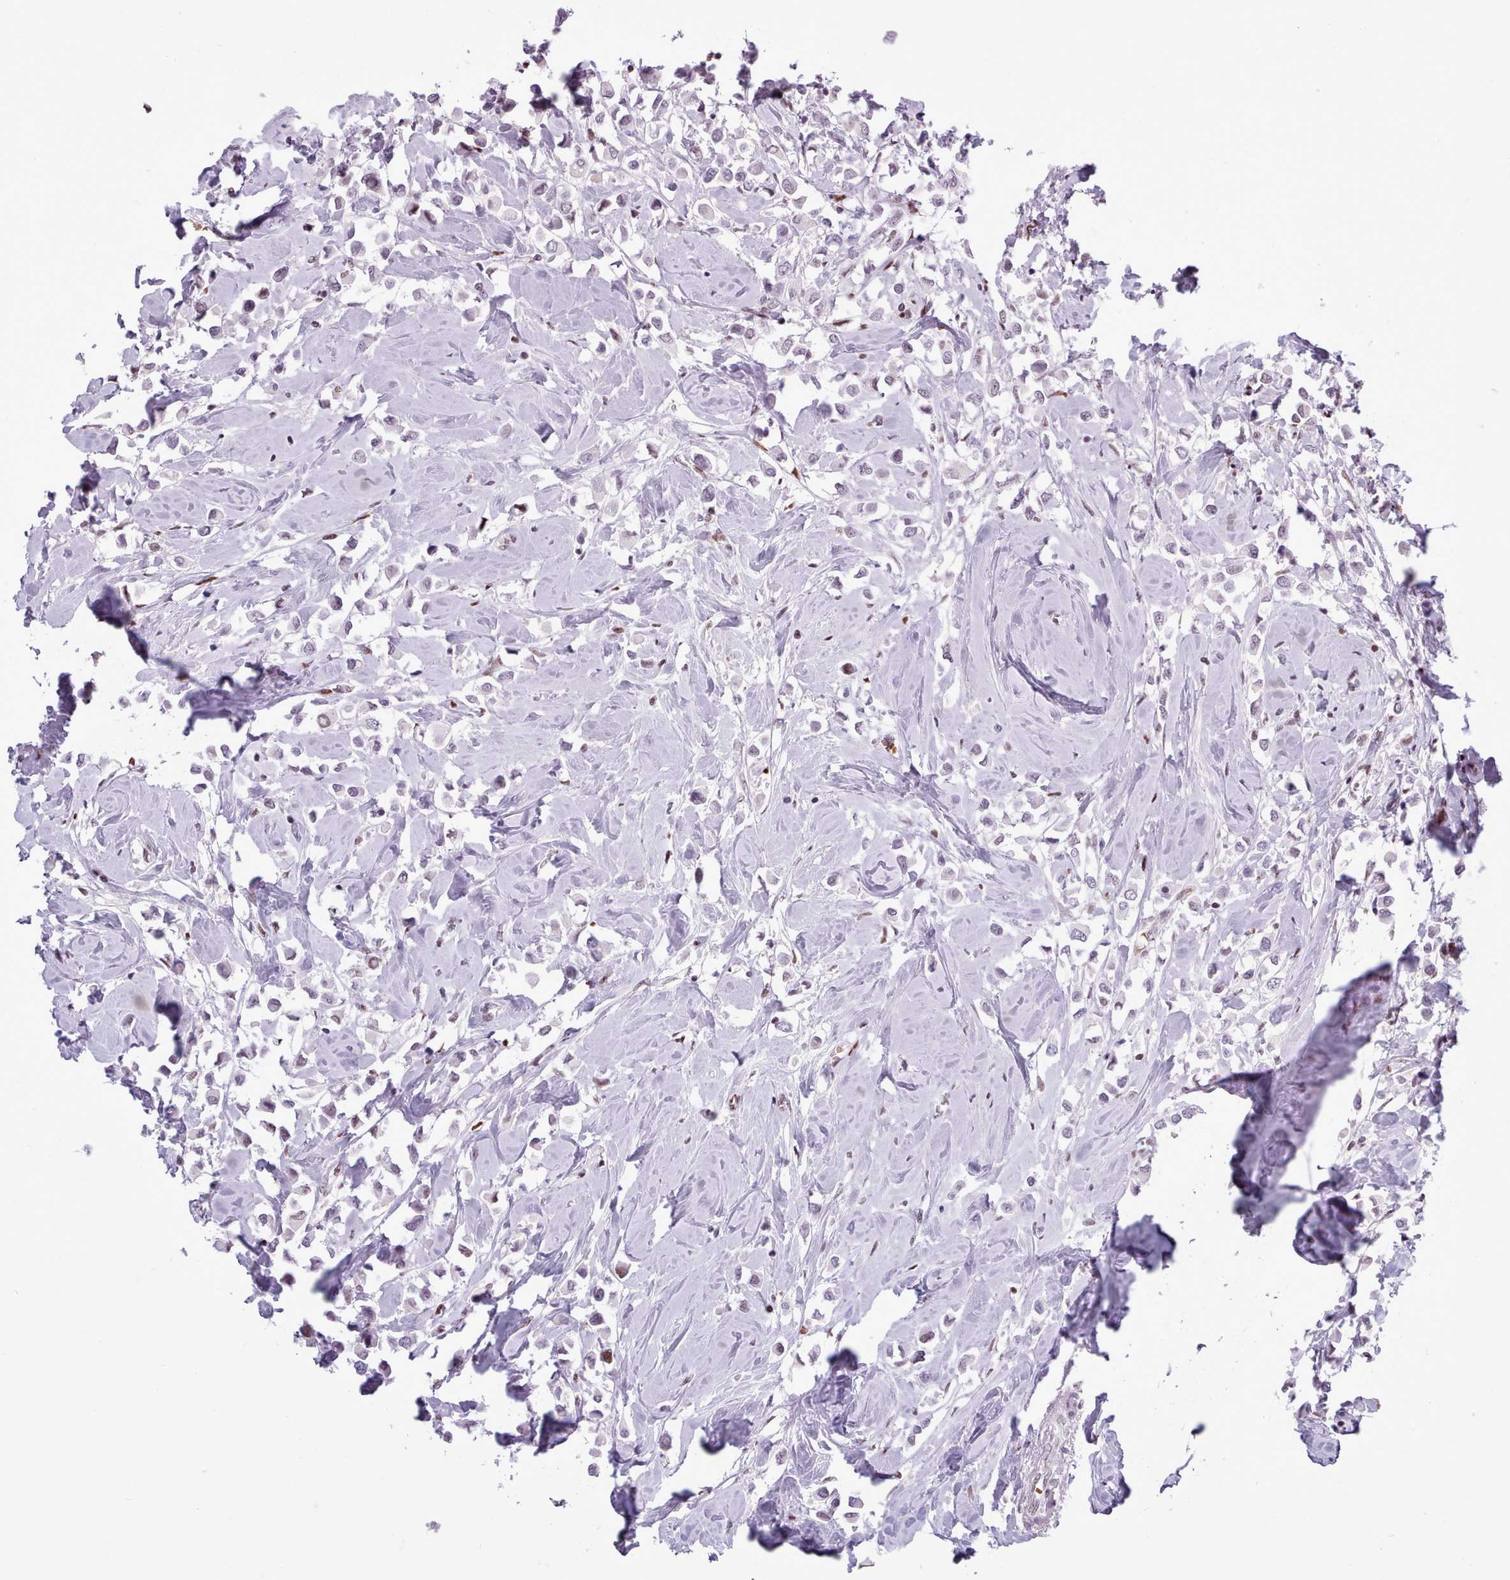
{"staining": {"intensity": "weak", "quantity": "25%-75%", "location": "nuclear"}, "tissue": "breast cancer", "cell_type": "Tumor cells", "image_type": "cancer", "snomed": [{"axis": "morphology", "description": "Duct carcinoma"}, {"axis": "topography", "description": "Breast"}], "caption": "This image exhibits immunohistochemistry staining of infiltrating ductal carcinoma (breast), with low weak nuclear positivity in about 25%-75% of tumor cells.", "gene": "SRSF4", "patient": {"sex": "female", "age": 61}}